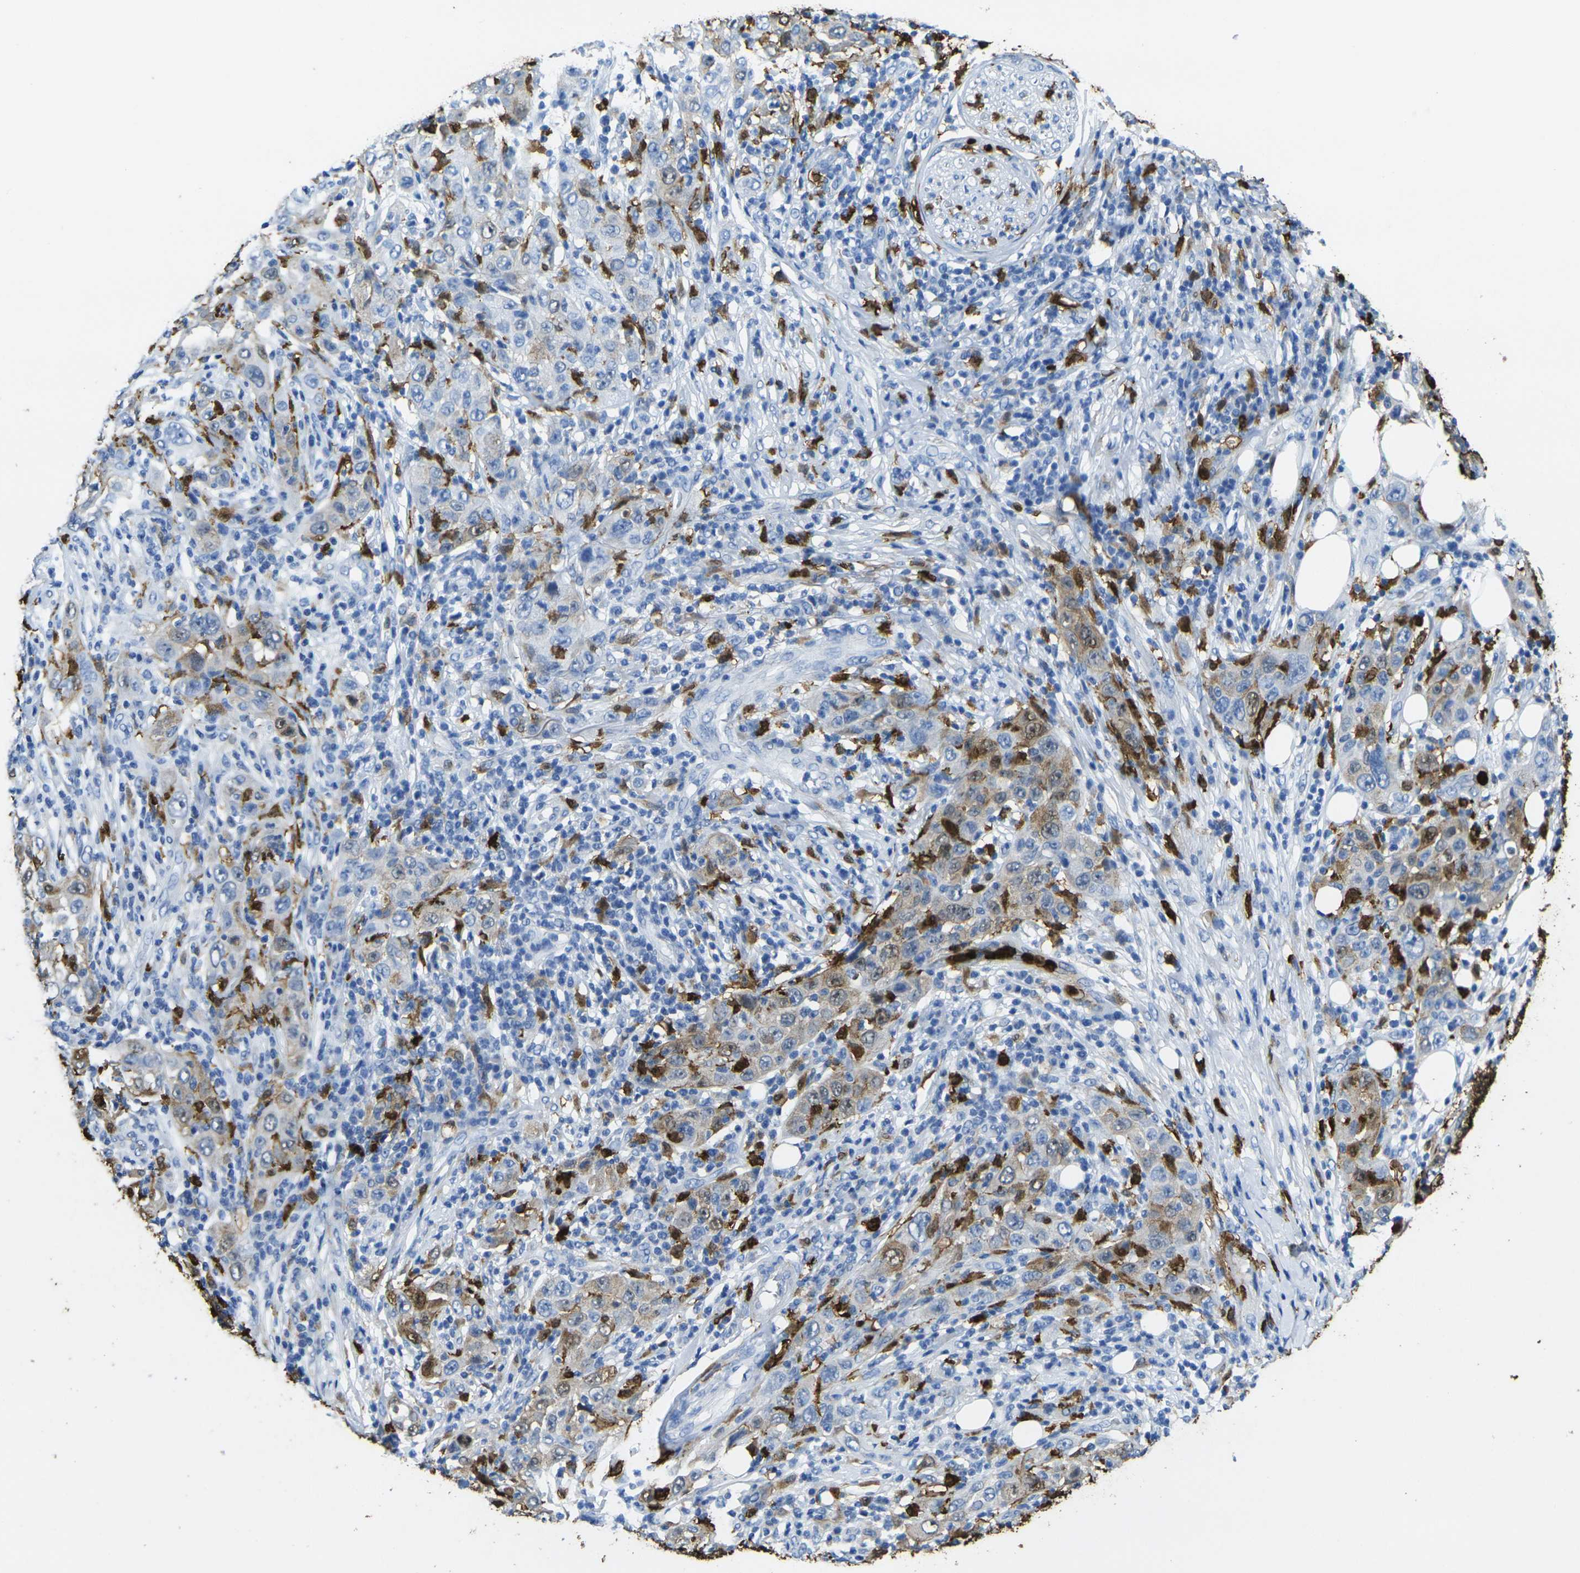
{"staining": {"intensity": "strong", "quantity": "25%-75%", "location": "cytoplasmic/membranous,nuclear"}, "tissue": "skin cancer", "cell_type": "Tumor cells", "image_type": "cancer", "snomed": [{"axis": "morphology", "description": "Squamous cell carcinoma, NOS"}, {"axis": "topography", "description": "Skin"}], "caption": "IHC (DAB) staining of human skin cancer shows strong cytoplasmic/membranous and nuclear protein staining in about 25%-75% of tumor cells.", "gene": "S100A9", "patient": {"sex": "female", "age": 88}}